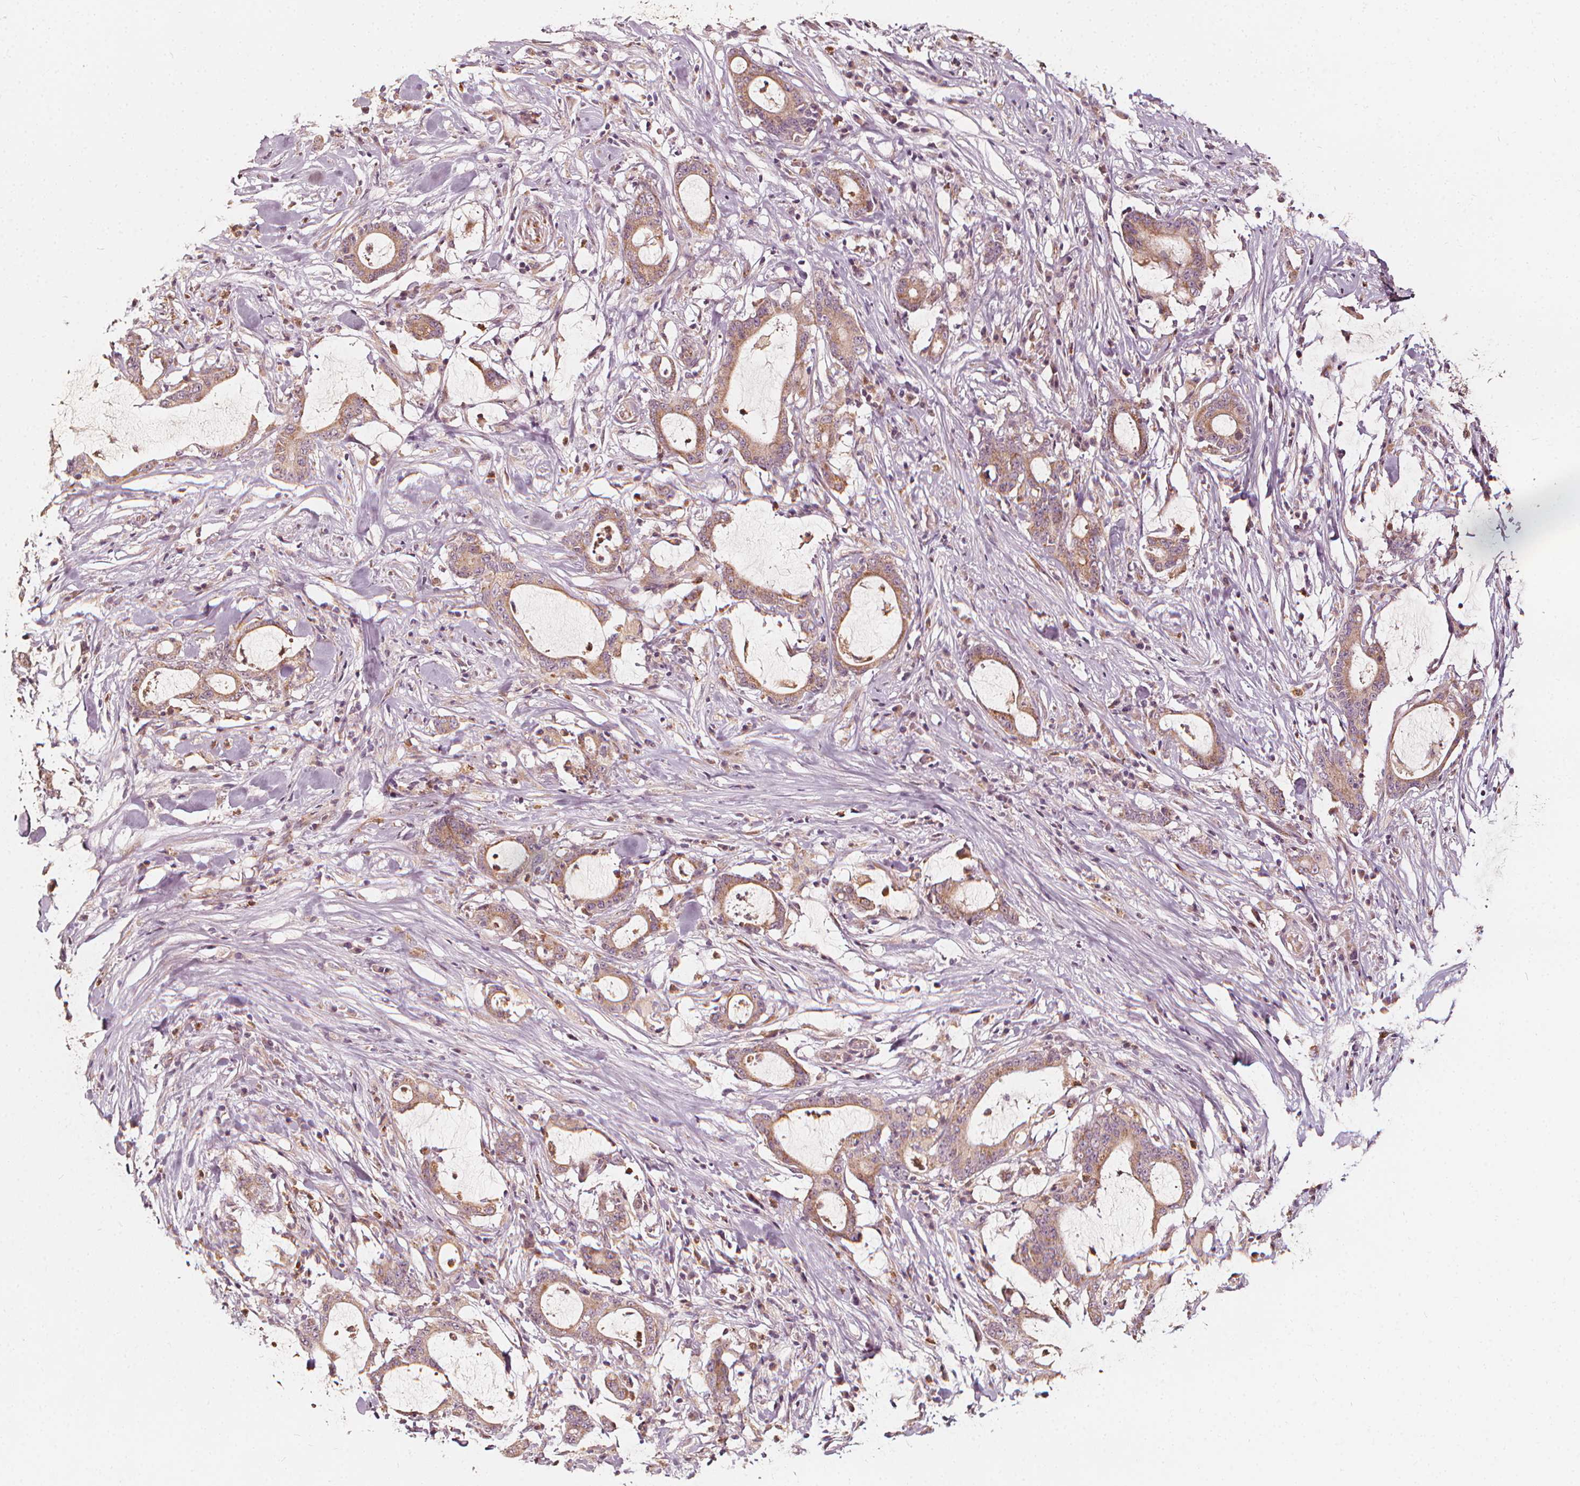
{"staining": {"intensity": "moderate", "quantity": ">75%", "location": "cytoplasmic/membranous"}, "tissue": "stomach cancer", "cell_type": "Tumor cells", "image_type": "cancer", "snomed": [{"axis": "morphology", "description": "Adenocarcinoma, NOS"}, {"axis": "topography", "description": "Stomach, upper"}], "caption": "Immunohistochemistry (IHC) of human adenocarcinoma (stomach) demonstrates medium levels of moderate cytoplasmic/membranous expression in approximately >75% of tumor cells. The protein is shown in brown color, while the nuclei are stained blue.", "gene": "NPC1L1", "patient": {"sex": "male", "age": 68}}